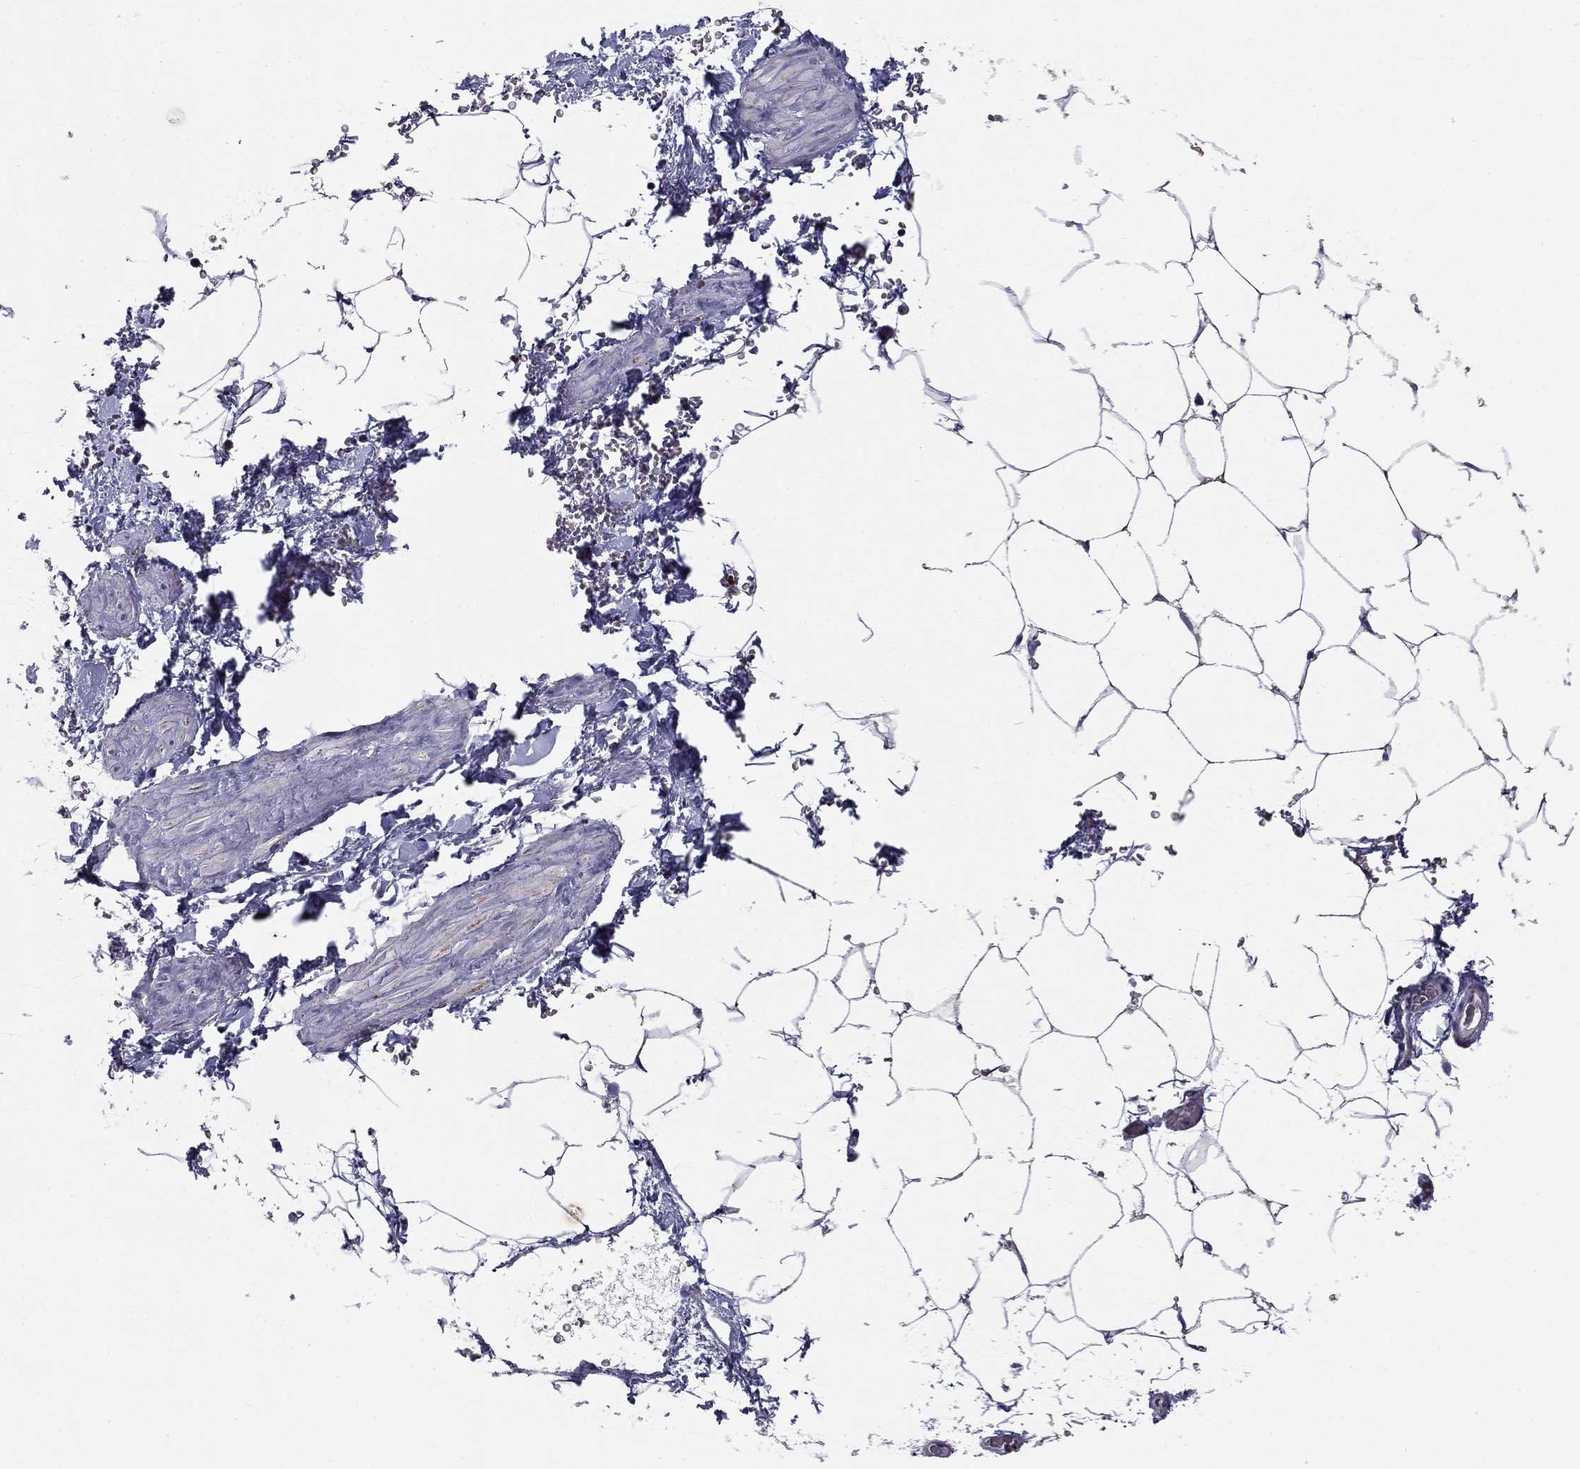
{"staining": {"intensity": "negative", "quantity": "none", "location": "none"}, "tissue": "adipose tissue", "cell_type": "Adipocytes", "image_type": "normal", "snomed": [{"axis": "morphology", "description": "Normal tissue, NOS"}, {"axis": "topography", "description": "Soft tissue"}, {"axis": "topography", "description": "Adipose tissue"}, {"axis": "topography", "description": "Vascular tissue"}, {"axis": "topography", "description": "Peripheral nerve tissue"}], "caption": "This is a image of immunohistochemistry (IHC) staining of benign adipose tissue, which shows no expression in adipocytes.", "gene": "NDUFA4L2", "patient": {"sex": "male", "age": 68}}